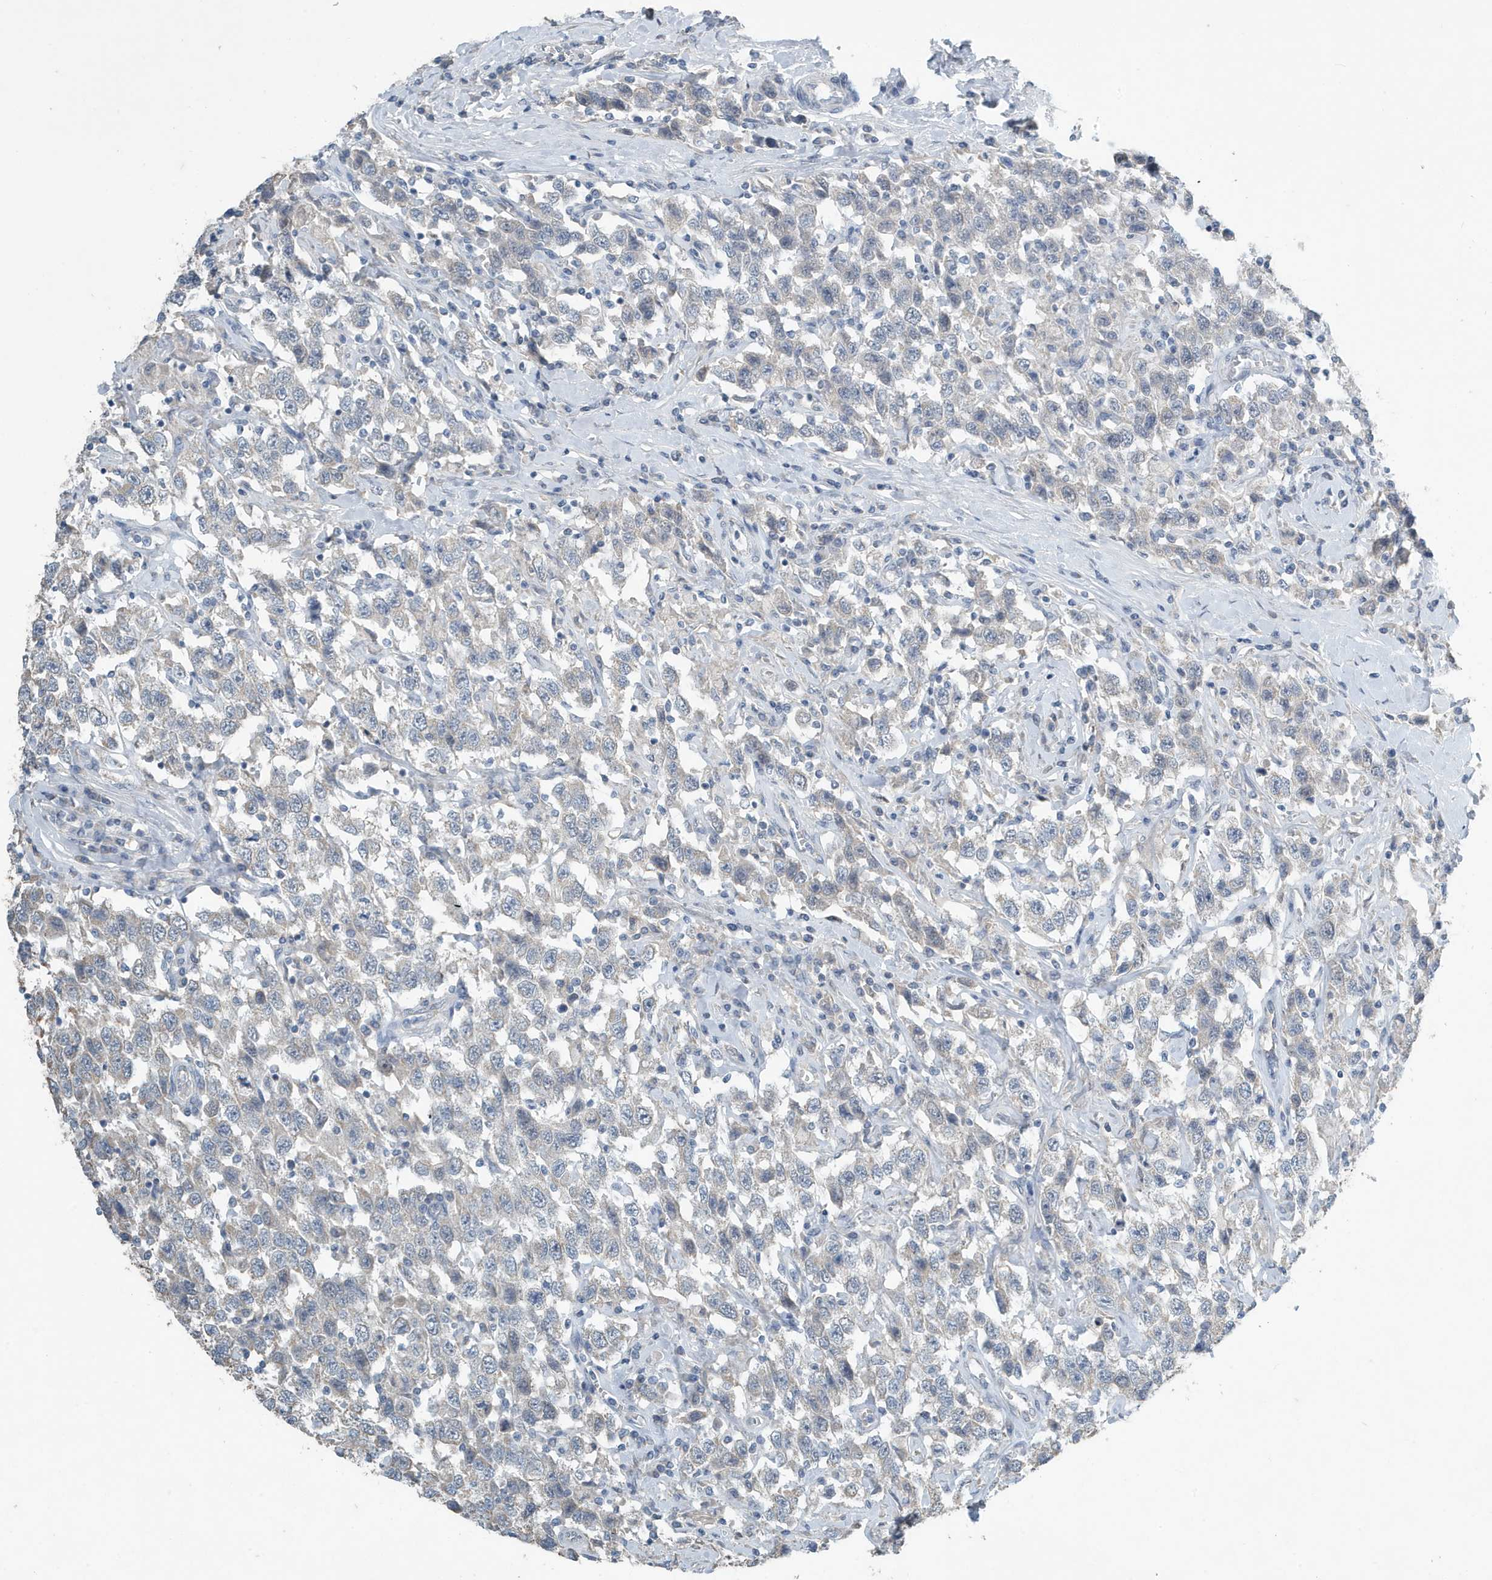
{"staining": {"intensity": "negative", "quantity": "none", "location": "none"}, "tissue": "testis cancer", "cell_type": "Tumor cells", "image_type": "cancer", "snomed": [{"axis": "morphology", "description": "Seminoma, NOS"}, {"axis": "topography", "description": "Testis"}], "caption": "There is no significant positivity in tumor cells of testis cancer. (DAB immunohistochemistry visualized using brightfield microscopy, high magnification).", "gene": "UGT2B4", "patient": {"sex": "male", "age": 41}}